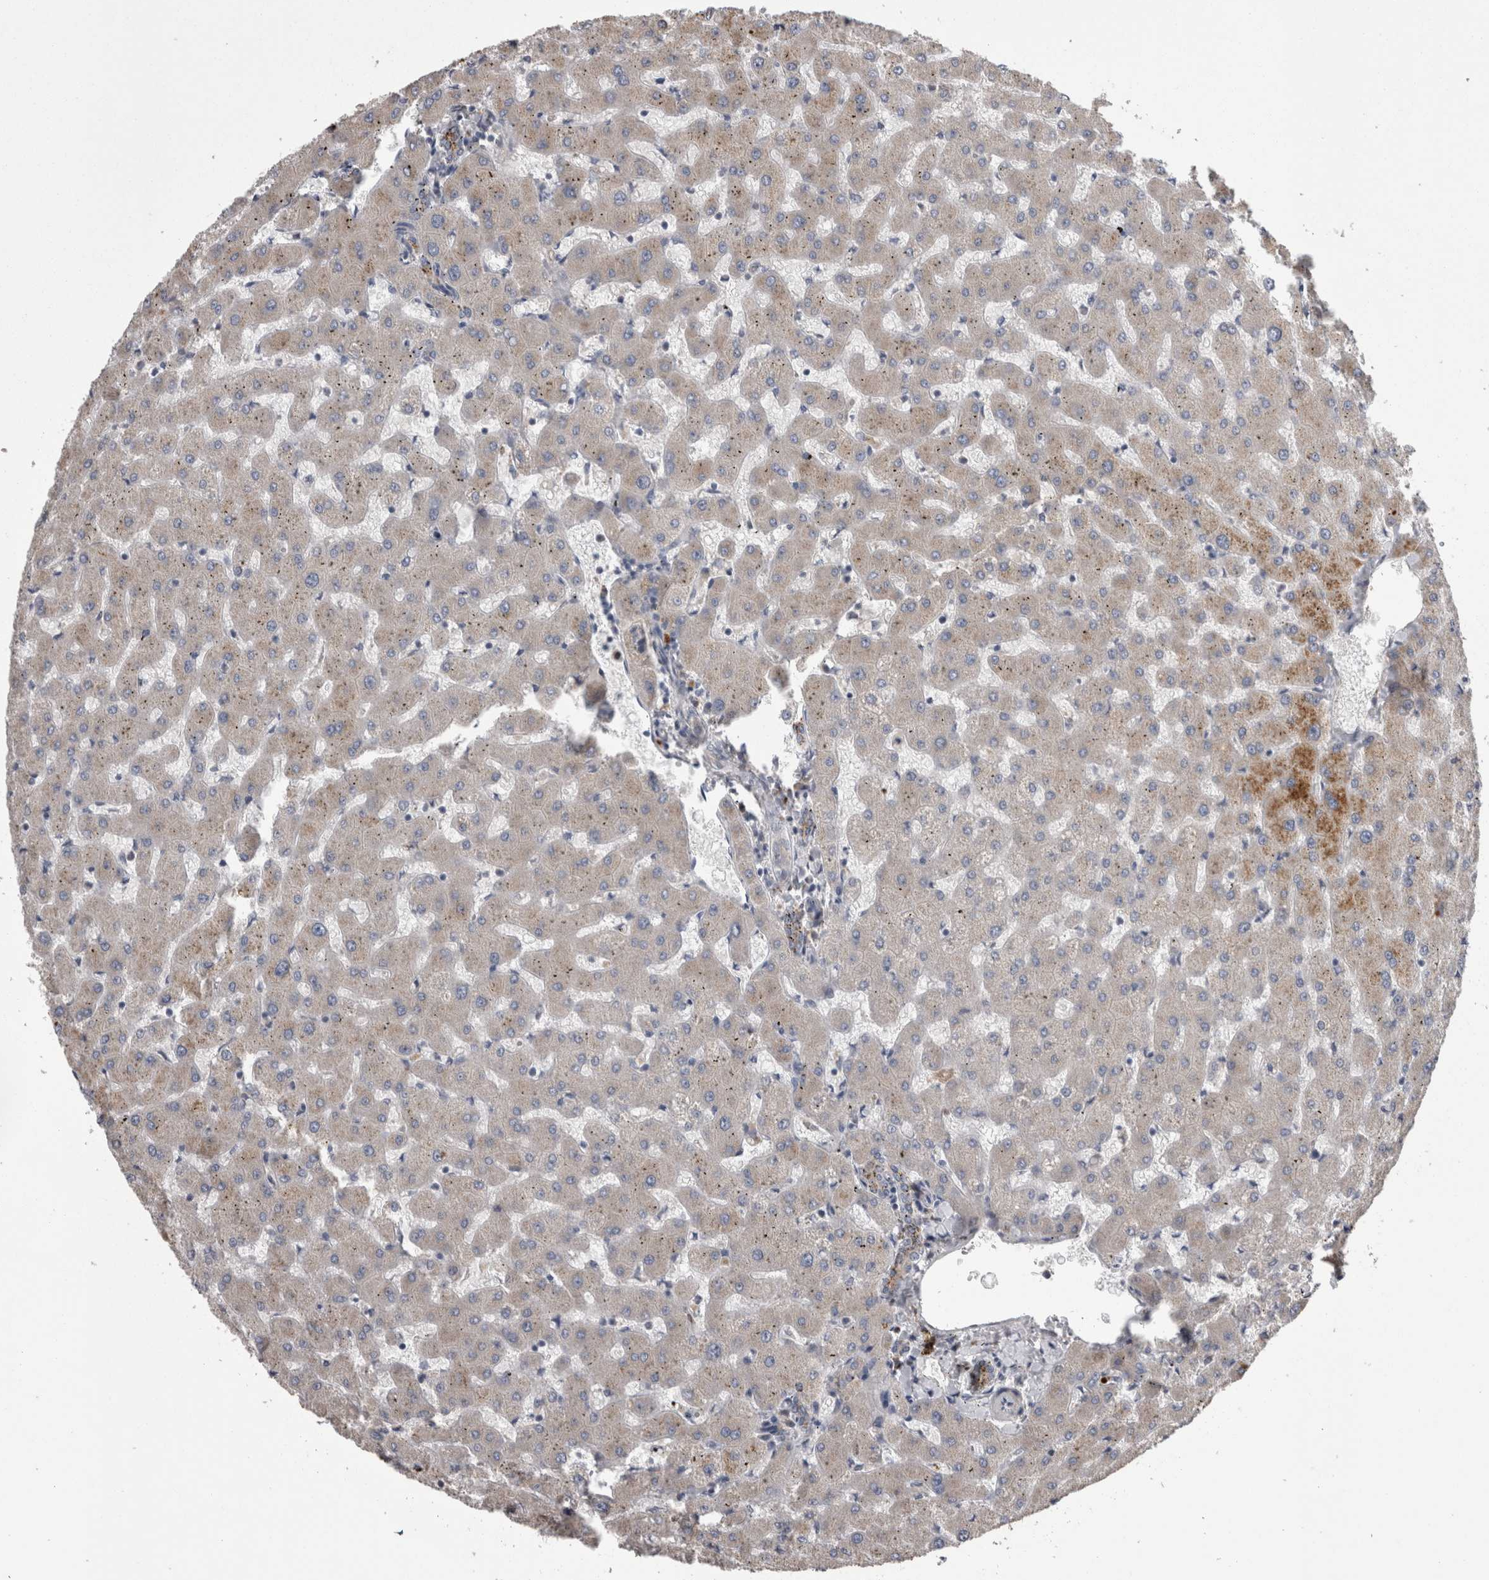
{"staining": {"intensity": "negative", "quantity": "none", "location": "none"}, "tissue": "liver", "cell_type": "Cholangiocytes", "image_type": "normal", "snomed": [{"axis": "morphology", "description": "Normal tissue, NOS"}, {"axis": "topography", "description": "Liver"}], "caption": "Immunohistochemical staining of normal liver shows no significant expression in cholangiocytes.", "gene": "STC1", "patient": {"sex": "female", "age": 63}}